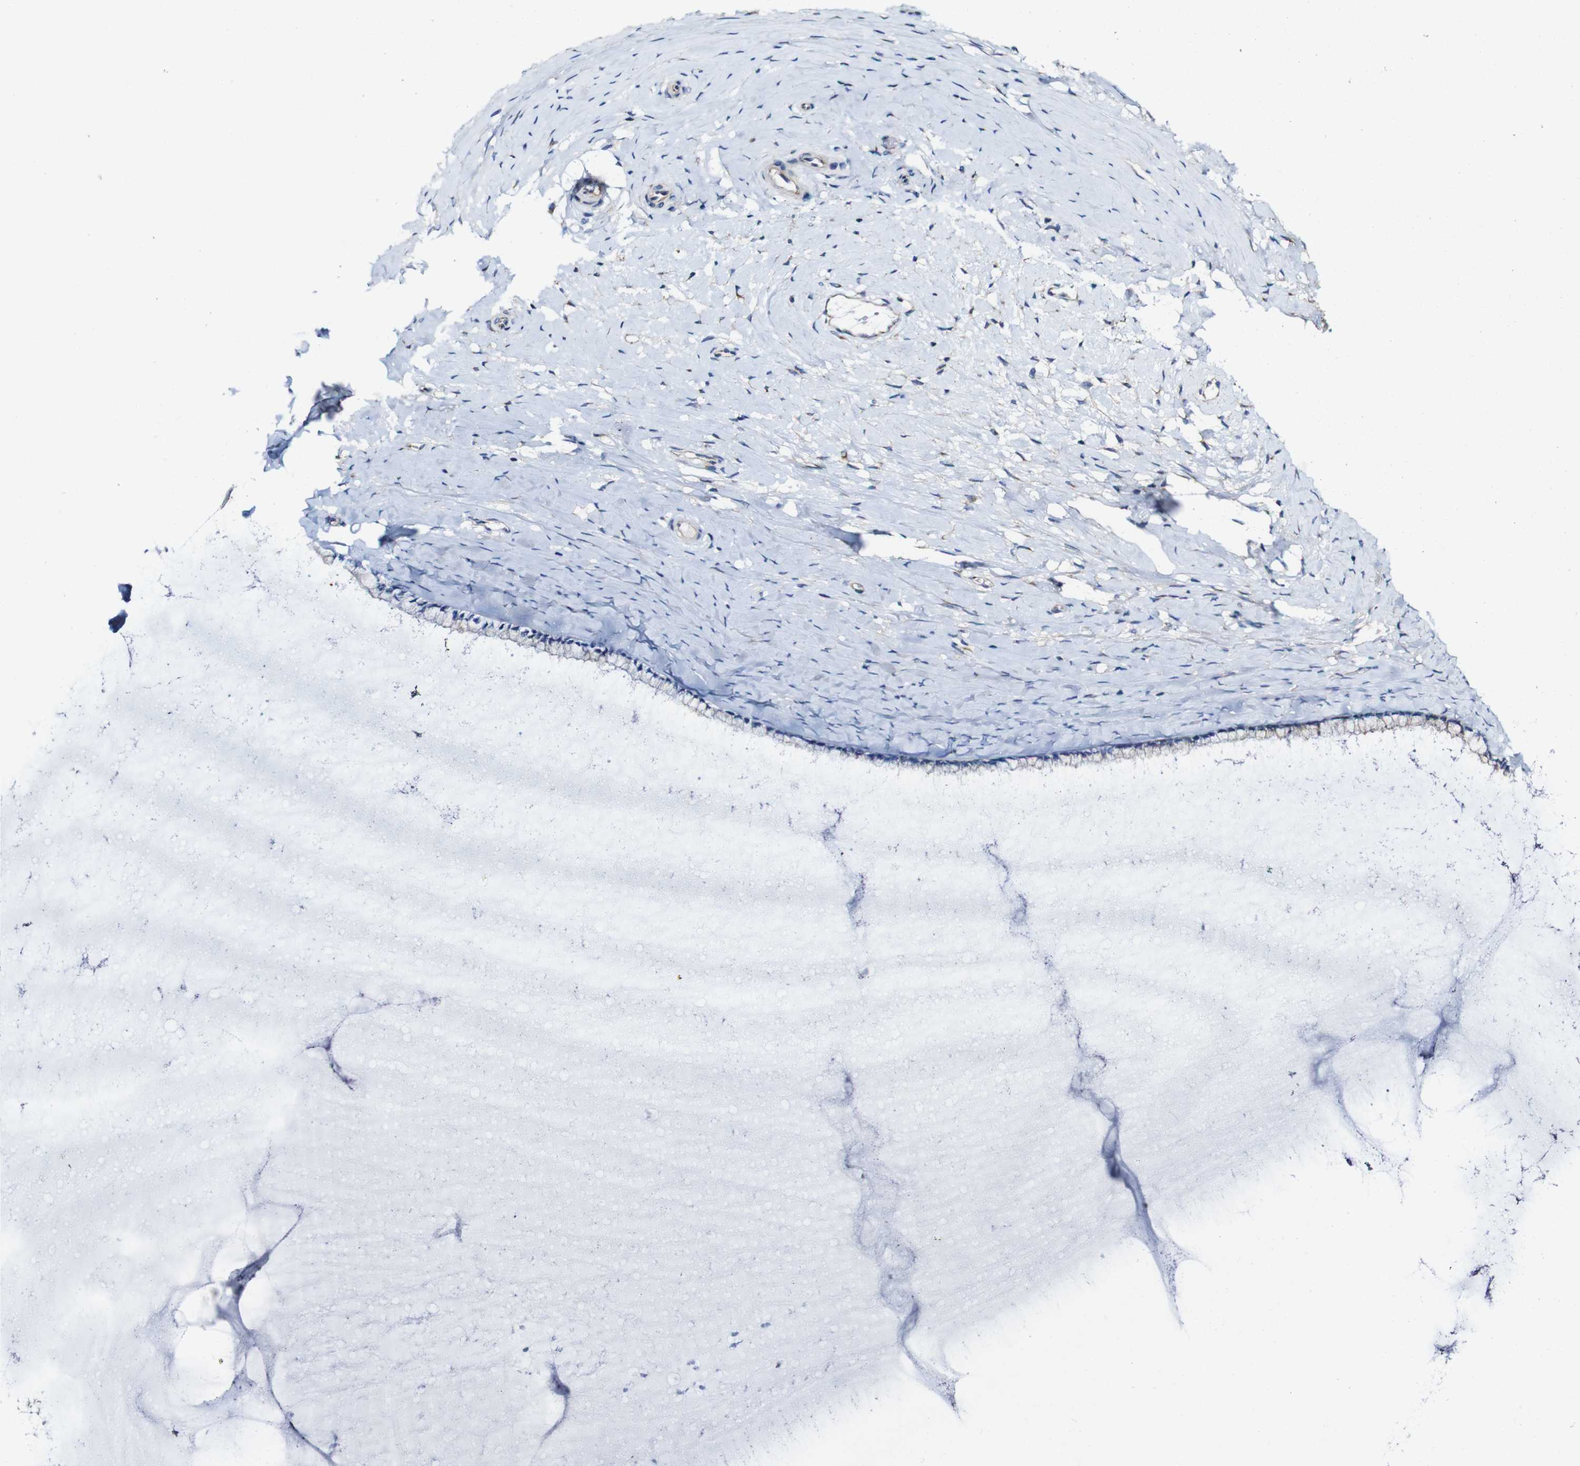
{"staining": {"intensity": "negative", "quantity": "none", "location": "none"}, "tissue": "cervix", "cell_type": "Glandular cells", "image_type": "normal", "snomed": [{"axis": "morphology", "description": "Normal tissue, NOS"}, {"axis": "topography", "description": "Cervix"}], "caption": "The image shows no significant expression in glandular cells of cervix.", "gene": "CSF1R", "patient": {"sex": "female", "age": 39}}